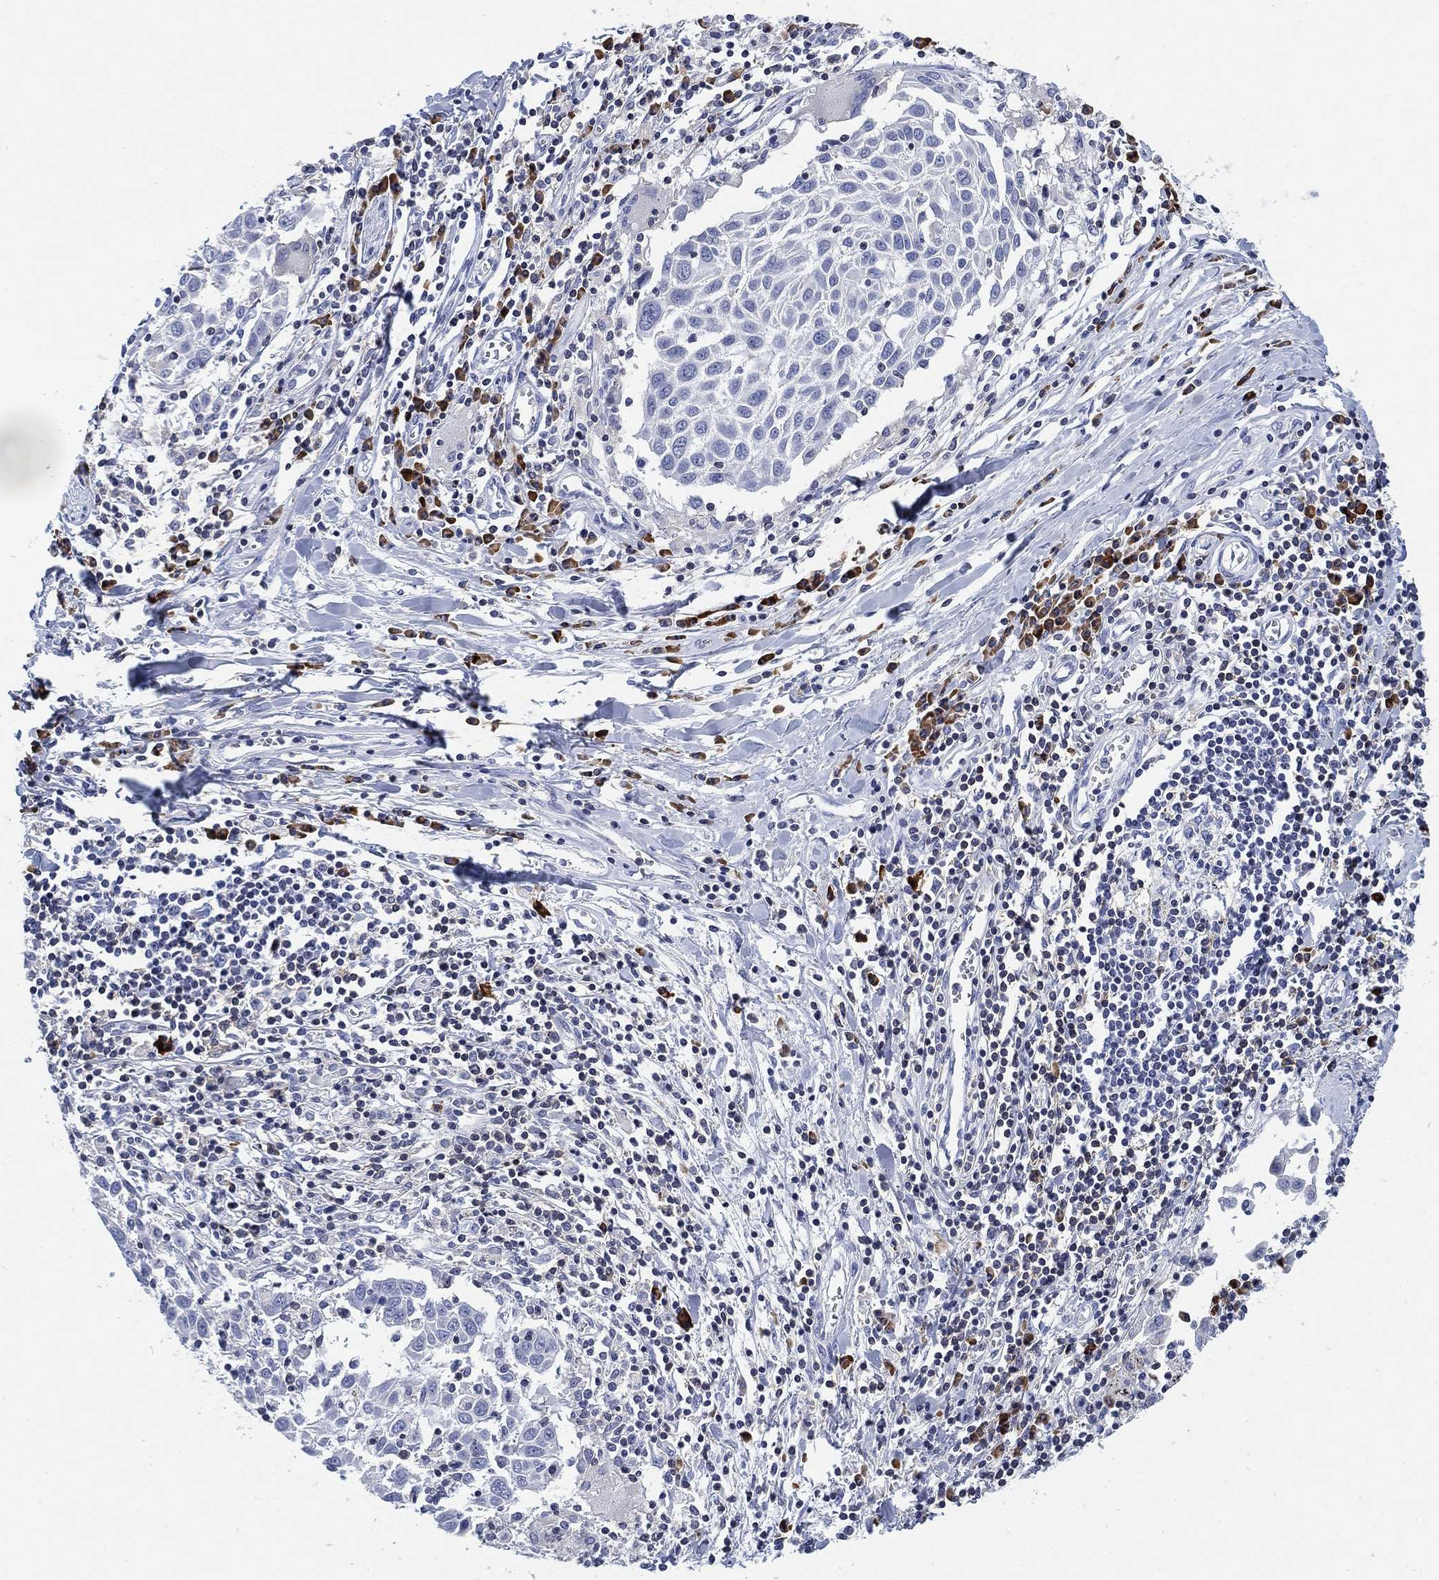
{"staining": {"intensity": "negative", "quantity": "none", "location": "none"}, "tissue": "lung cancer", "cell_type": "Tumor cells", "image_type": "cancer", "snomed": [{"axis": "morphology", "description": "Squamous cell carcinoma, NOS"}, {"axis": "topography", "description": "Lung"}], "caption": "High power microscopy histopathology image of an immunohistochemistry photomicrograph of lung squamous cell carcinoma, revealing no significant positivity in tumor cells.", "gene": "FYB1", "patient": {"sex": "male", "age": 57}}